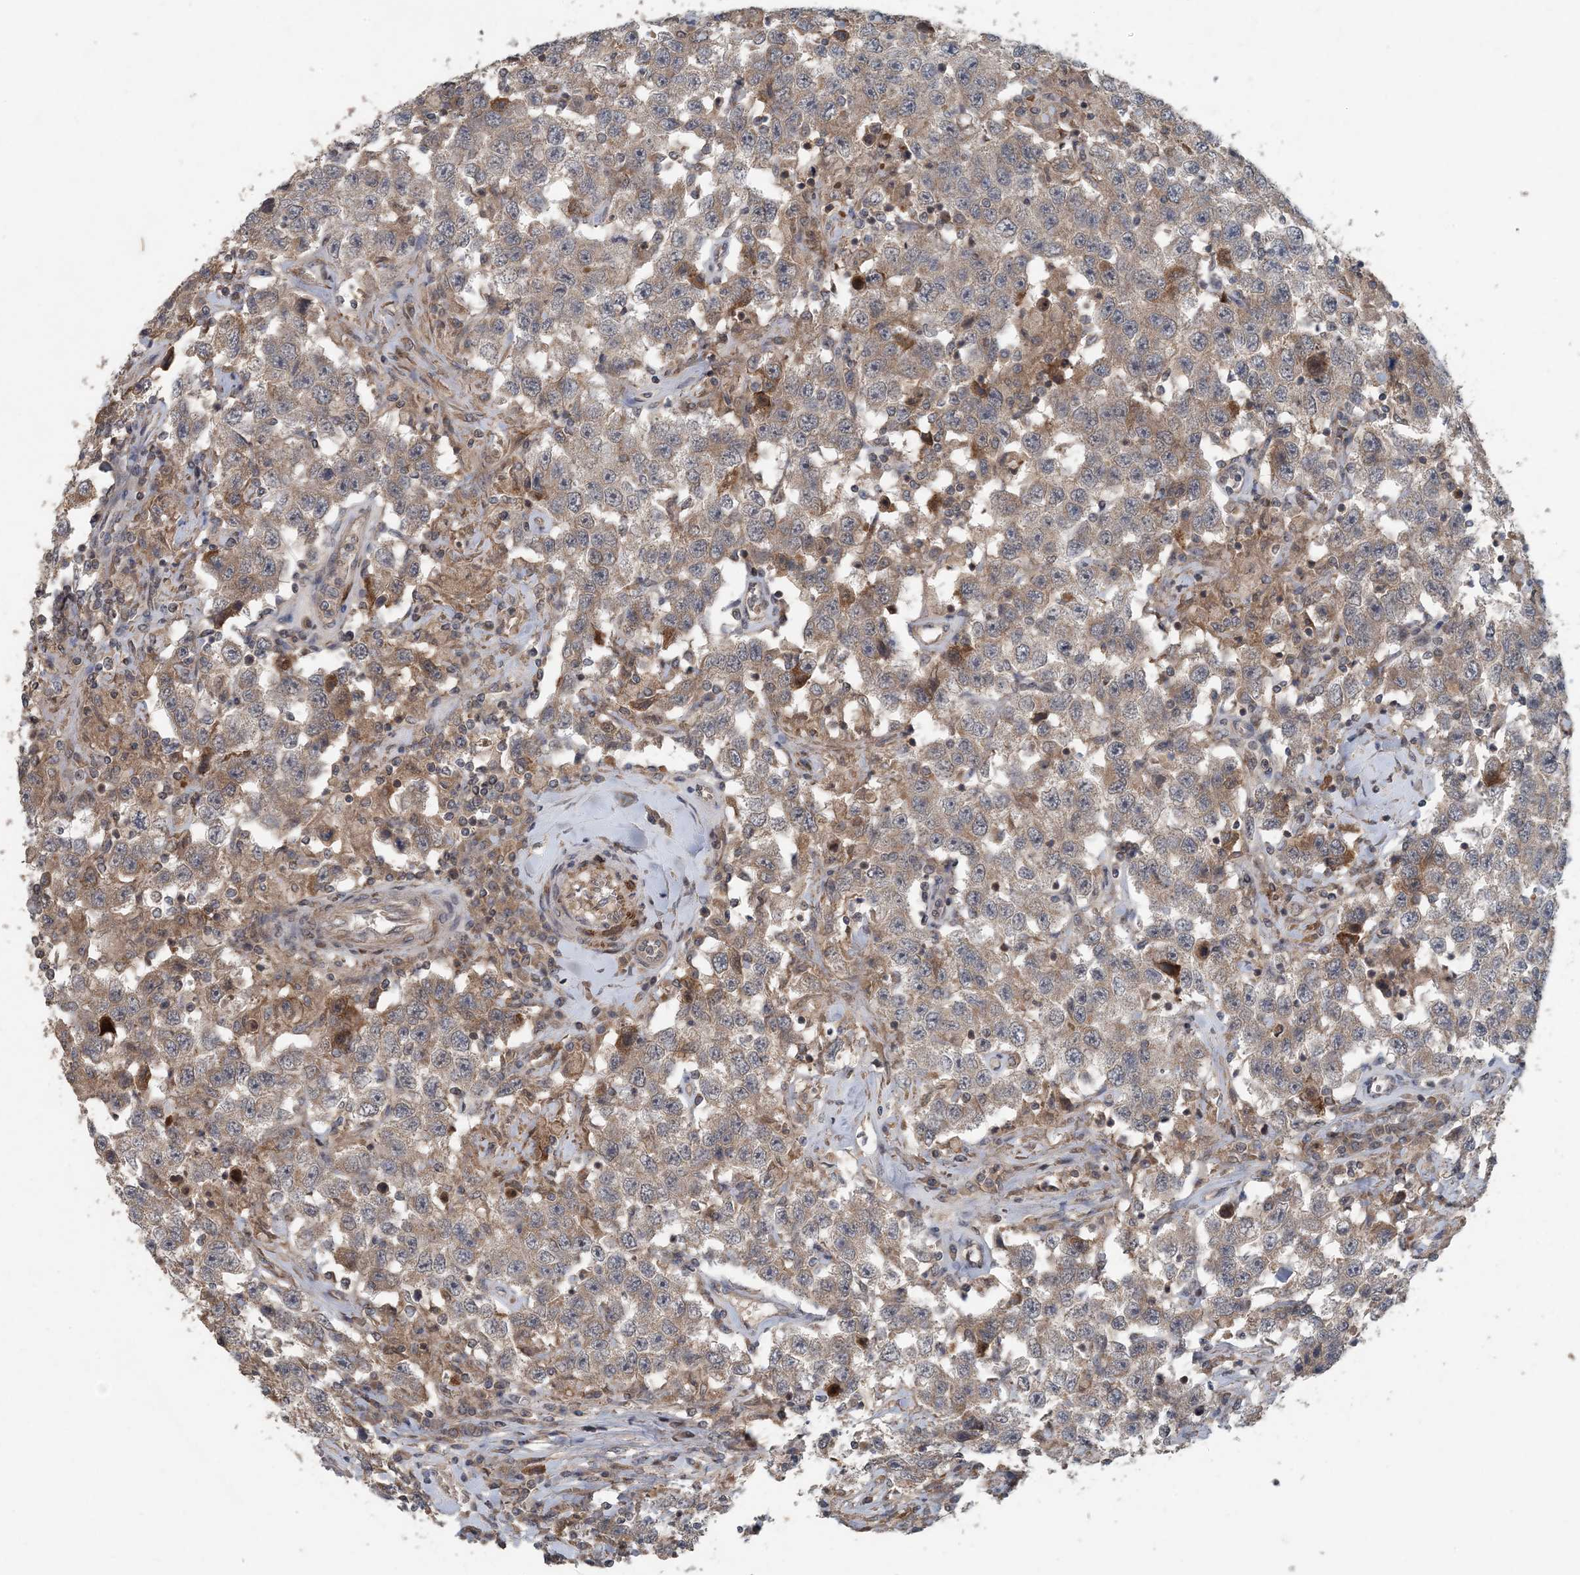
{"staining": {"intensity": "weak", "quantity": "25%-75%", "location": "cytoplasmic/membranous"}, "tissue": "testis cancer", "cell_type": "Tumor cells", "image_type": "cancer", "snomed": [{"axis": "morphology", "description": "Seminoma, NOS"}, {"axis": "topography", "description": "Testis"}], "caption": "Immunohistochemistry (DAB (3,3'-diaminobenzidine)) staining of human testis cancer (seminoma) demonstrates weak cytoplasmic/membranous protein expression in approximately 25%-75% of tumor cells.", "gene": "MYO9B", "patient": {"sex": "male", "age": 41}}